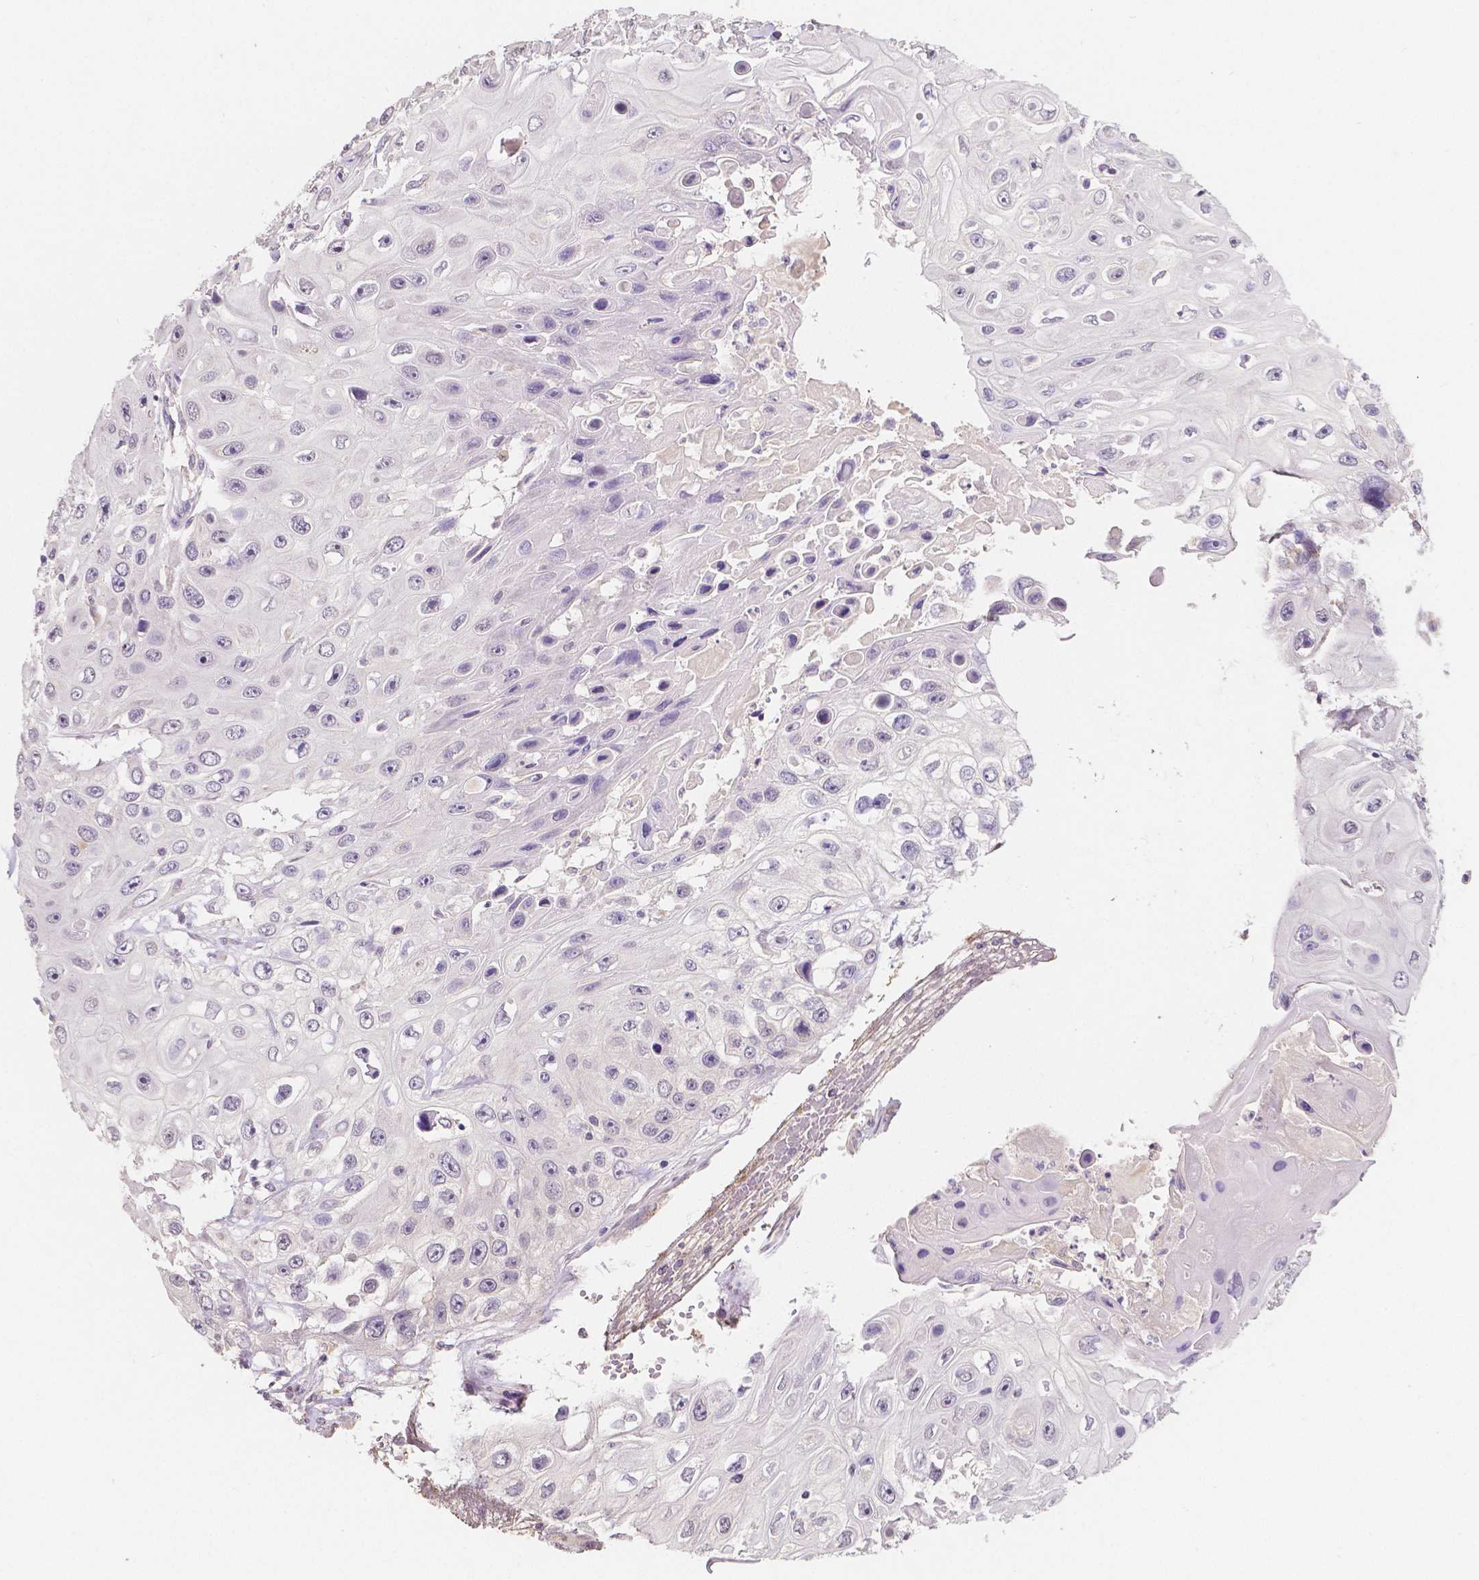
{"staining": {"intensity": "negative", "quantity": "none", "location": "none"}, "tissue": "skin cancer", "cell_type": "Tumor cells", "image_type": "cancer", "snomed": [{"axis": "morphology", "description": "Squamous cell carcinoma, NOS"}, {"axis": "topography", "description": "Skin"}], "caption": "The IHC photomicrograph has no significant staining in tumor cells of skin cancer (squamous cell carcinoma) tissue. (Brightfield microscopy of DAB (3,3'-diaminobenzidine) immunohistochemistry (IHC) at high magnification).", "gene": "ELAVL2", "patient": {"sex": "male", "age": 82}}